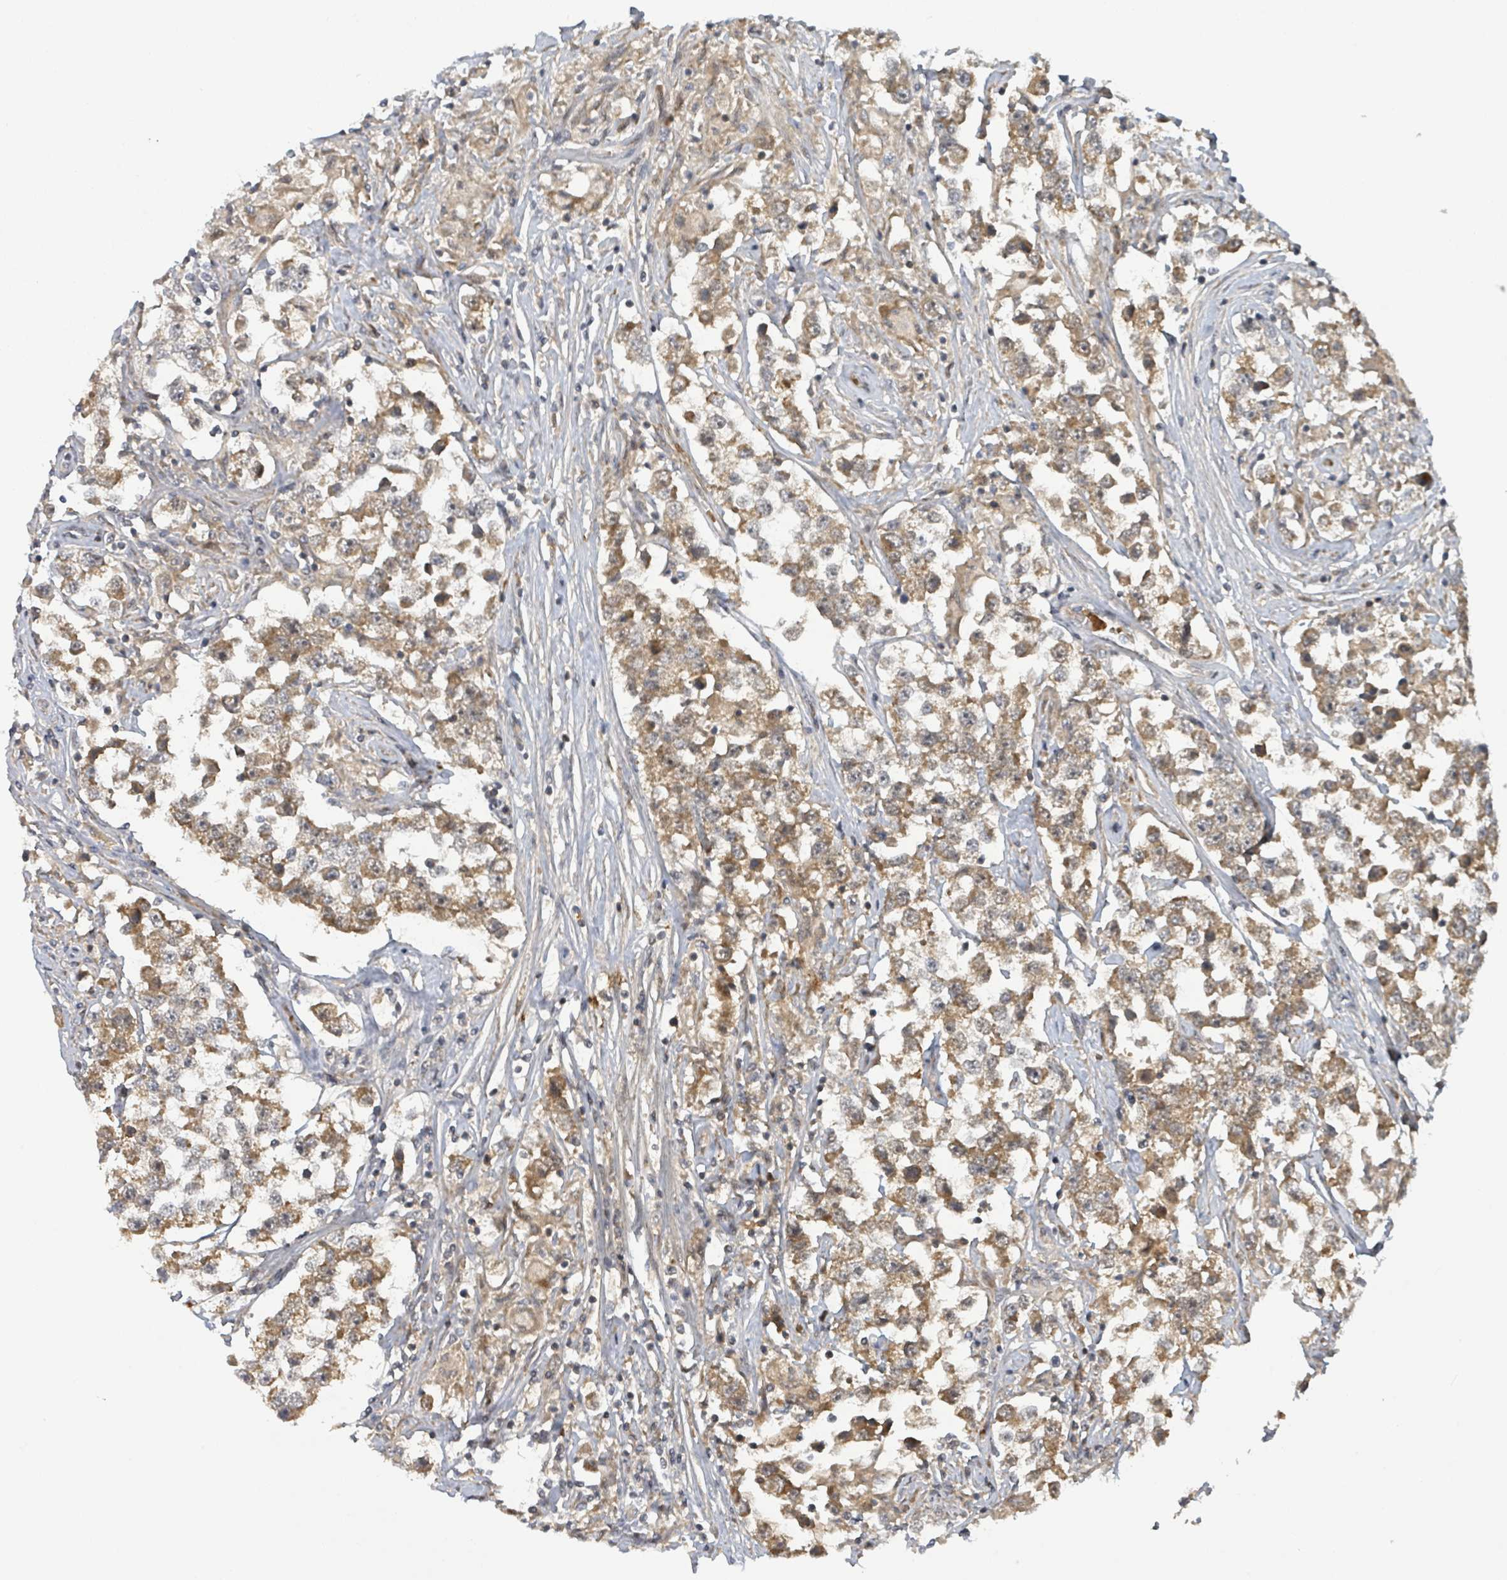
{"staining": {"intensity": "moderate", "quantity": ">75%", "location": "cytoplasmic/membranous"}, "tissue": "testis cancer", "cell_type": "Tumor cells", "image_type": "cancer", "snomed": [{"axis": "morphology", "description": "Seminoma, NOS"}, {"axis": "topography", "description": "Testis"}], "caption": "Protein staining exhibits moderate cytoplasmic/membranous positivity in approximately >75% of tumor cells in testis cancer.", "gene": "ITGA11", "patient": {"sex": "male", "age": 46}}